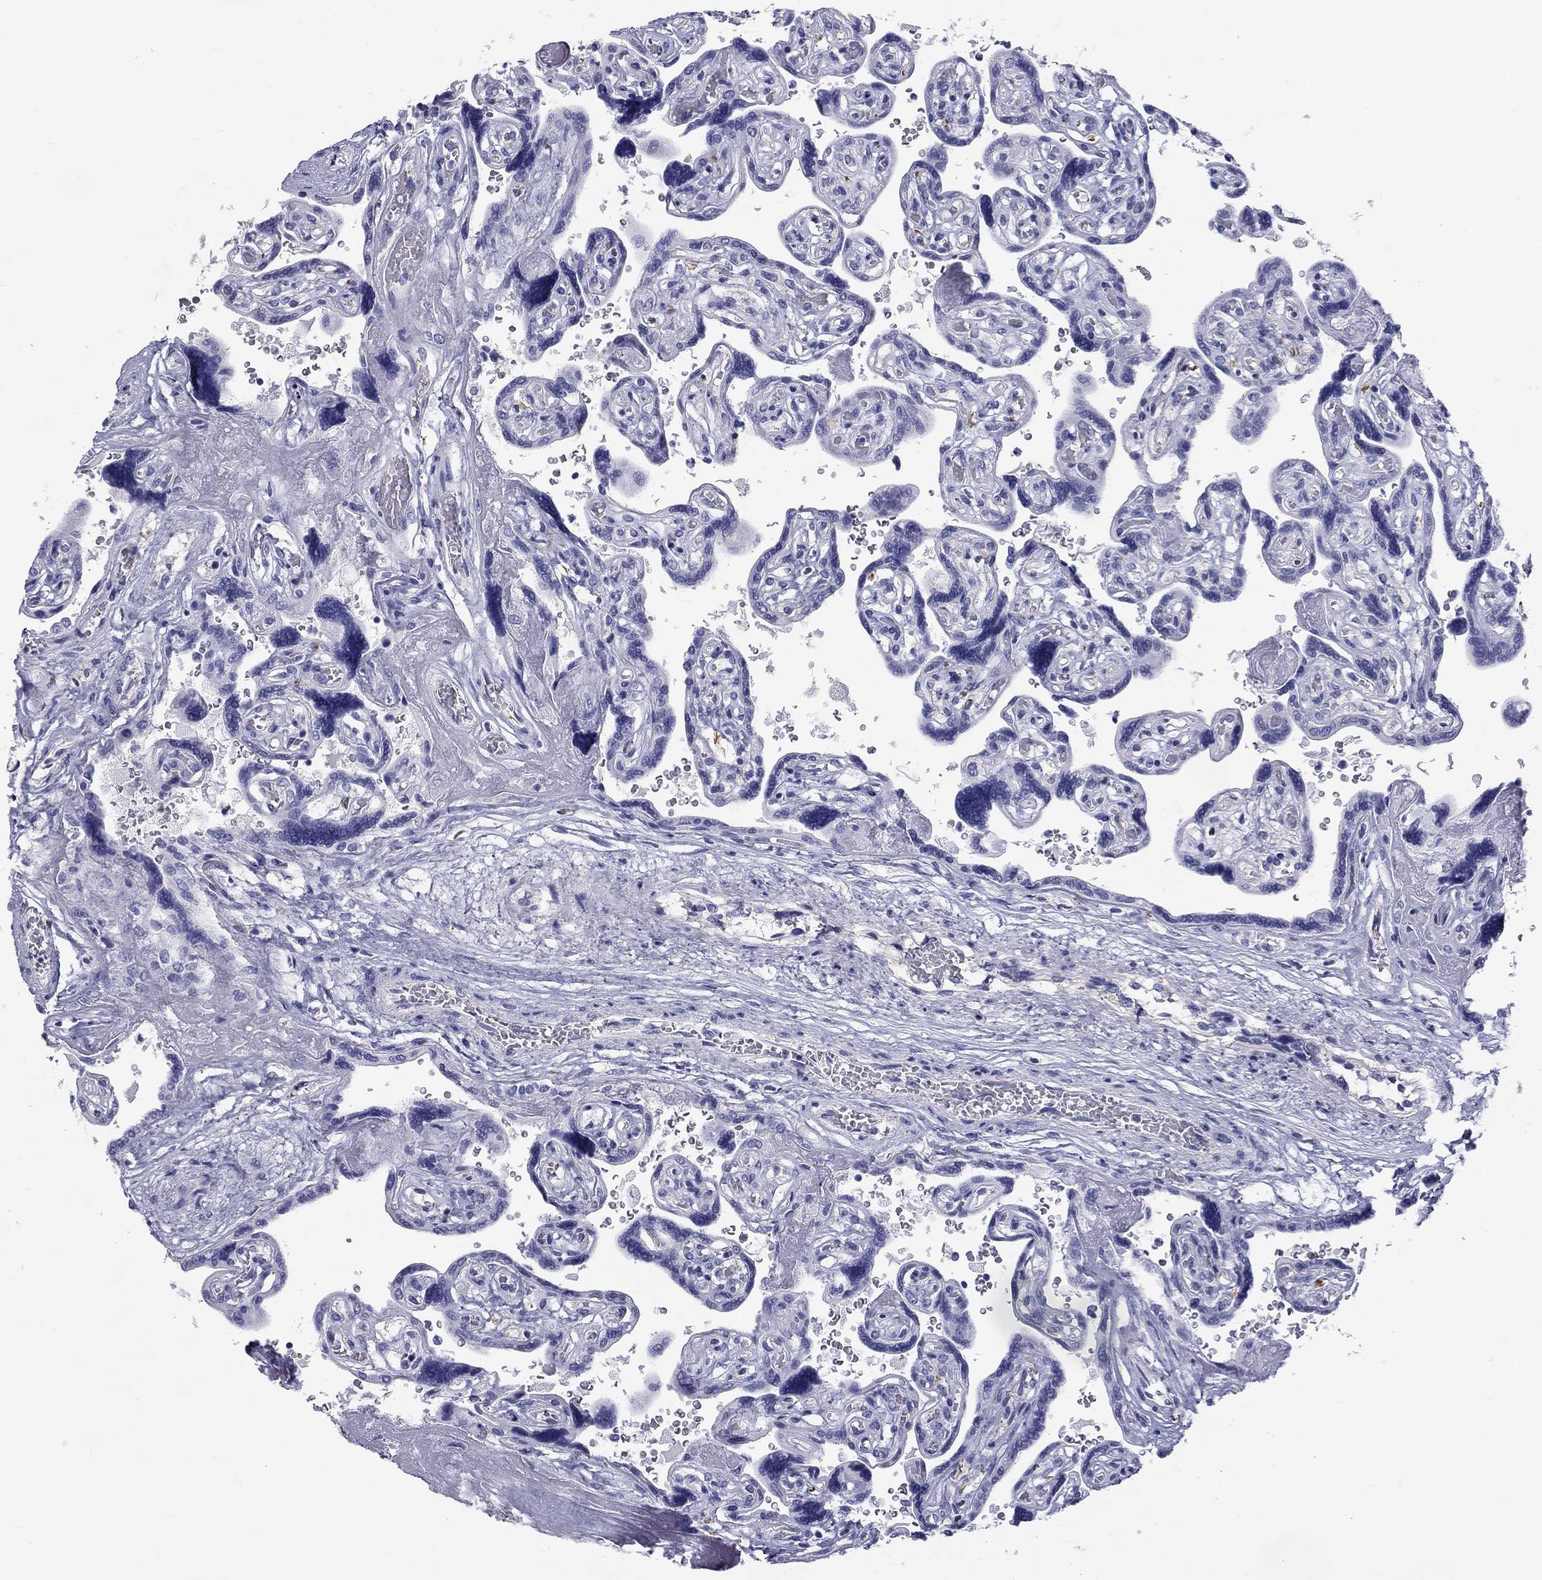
{"staining": {"intensity": "negative", "quantity": "none", "location": "none"}, "tissue": "placenta", "cell_type": "Decidual cells", "image_type": "normal", "snomed": [{"axis": "morphology", "description": "Normal tissue, NOS"}, {"axis": "topography", "description": "Placenta"}], "caption": "Image shows no protein staining in decidual cells of normal placenta.", "gene": "DNALI1", "patient": {"sex": "female", "age": 32}}